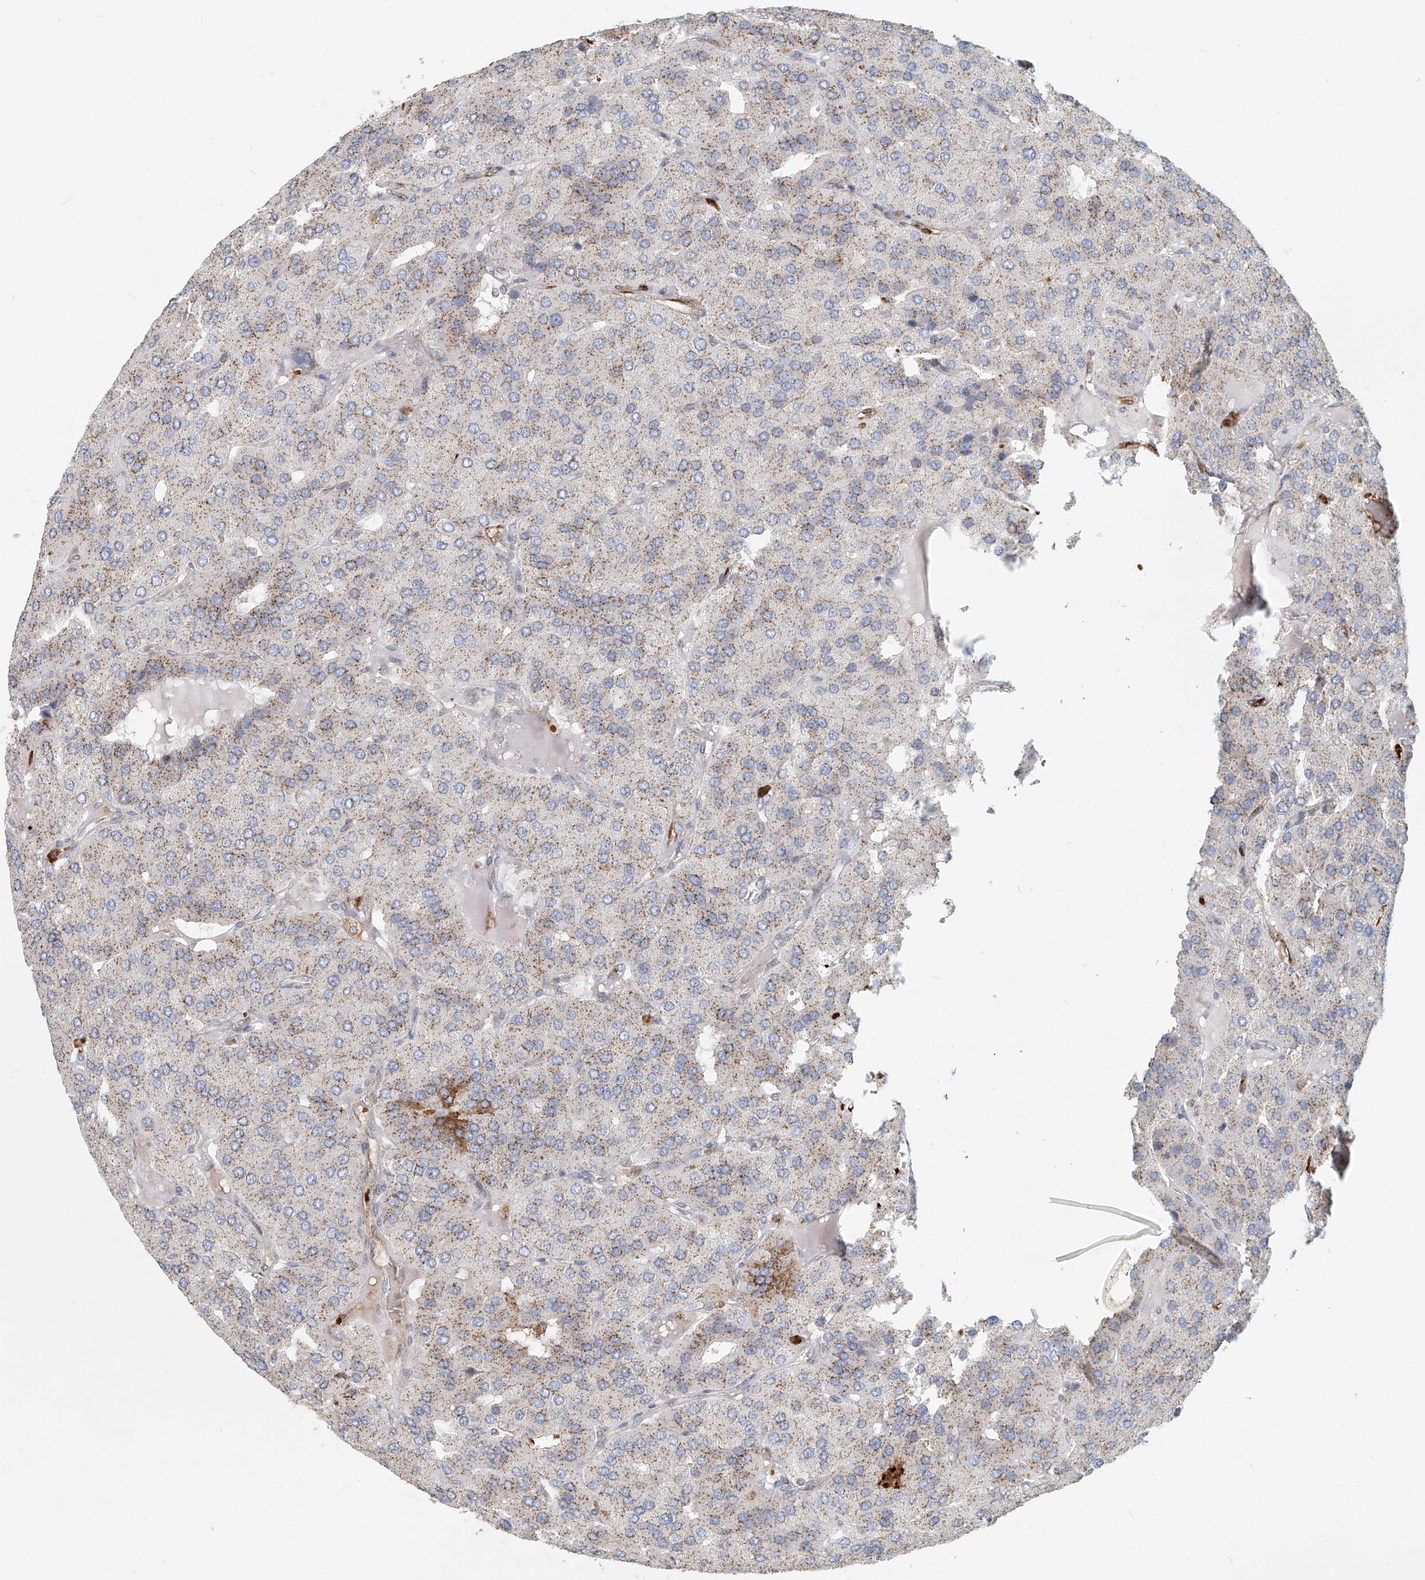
{"staining": {"intensity": "moderate", "quantity": ">75%", "location": "cytoplasmic/membranous"}, "tissue": "parathyroid gland", "cell_type": "Glandular cells", "image_type": "normal", "snomed": [{"axis": "morphology", "description": "Normal tissue, NOS"}, {"axis": "morphology", "description": "Adenoma, NOS"}, {"axis": "topography", "description": "Parathyroid gland"}], "caption": "Glandular cells display medium levels of moderate cytoplasmic/membranous expression in approximately >75% of cells in normal parathyroid gland. Nuclei are stained in blue.", "gene": "PTPRA", "patient": {"sex": "female", "age": 86}}